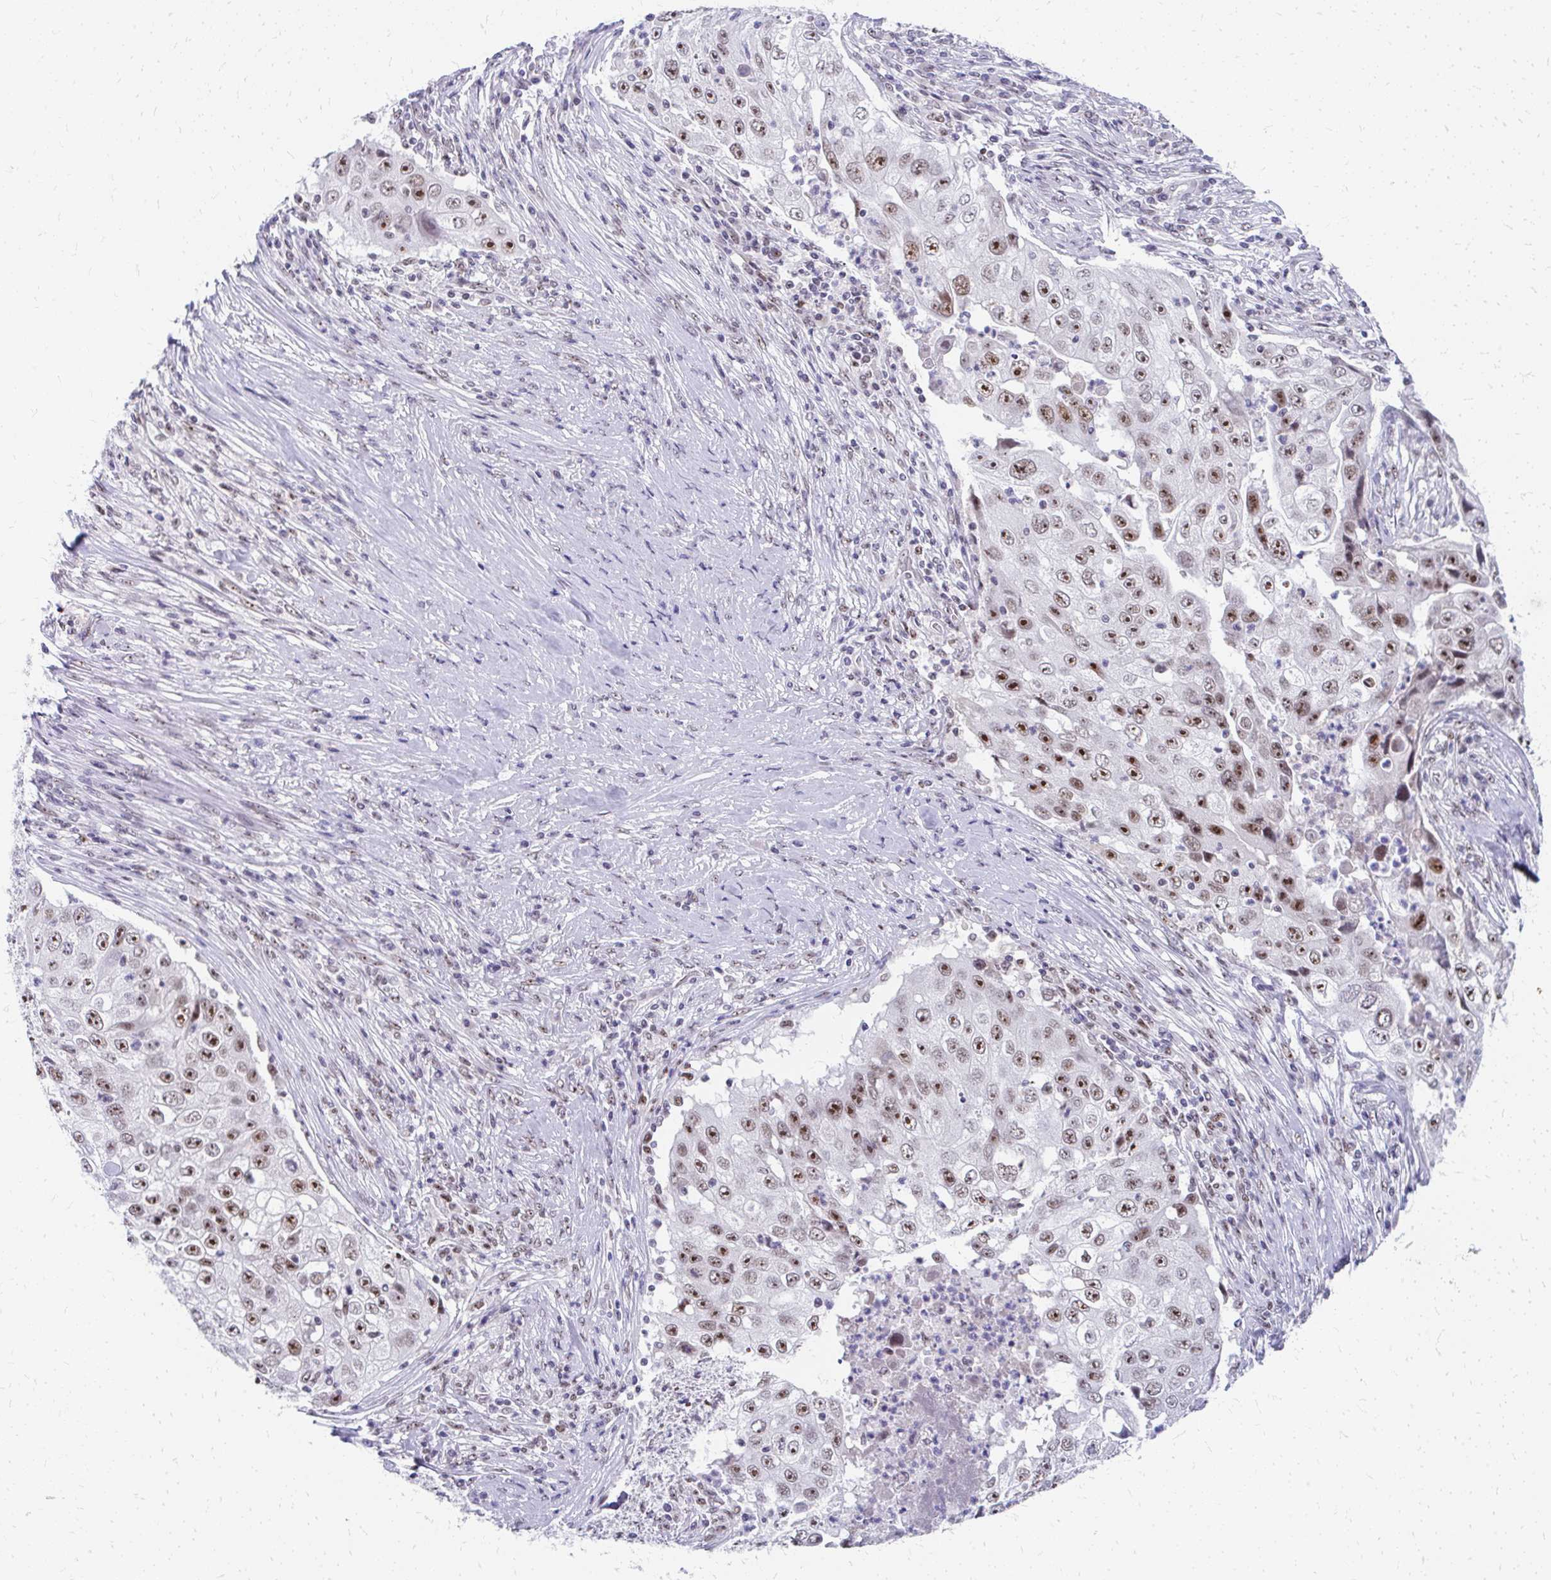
{"staining": {"intensity": "moderate", "quantity": ">75%", "location": "nuclear"}, "tissue": "lung cancer", "cell_type": "Tumor cells", "image_type": "cancer", "snomed": [{"axis": "morphology", "description": "Squamous cell carcinoma, NOS"}, {"axis": "topography", "description": "Lung"}], "caption": "An immunohistochemistry (IHC) micrograph of tumor tissue is shown. Protein staining in brown shows moderate nuclear positivity in lung squamous cell carcinoma within tumor cells. (DAB IHC with brightfield microscopy, high magnification).", "gene": "GTF2H1", "patient": {"sex": "male", "age": 64}}